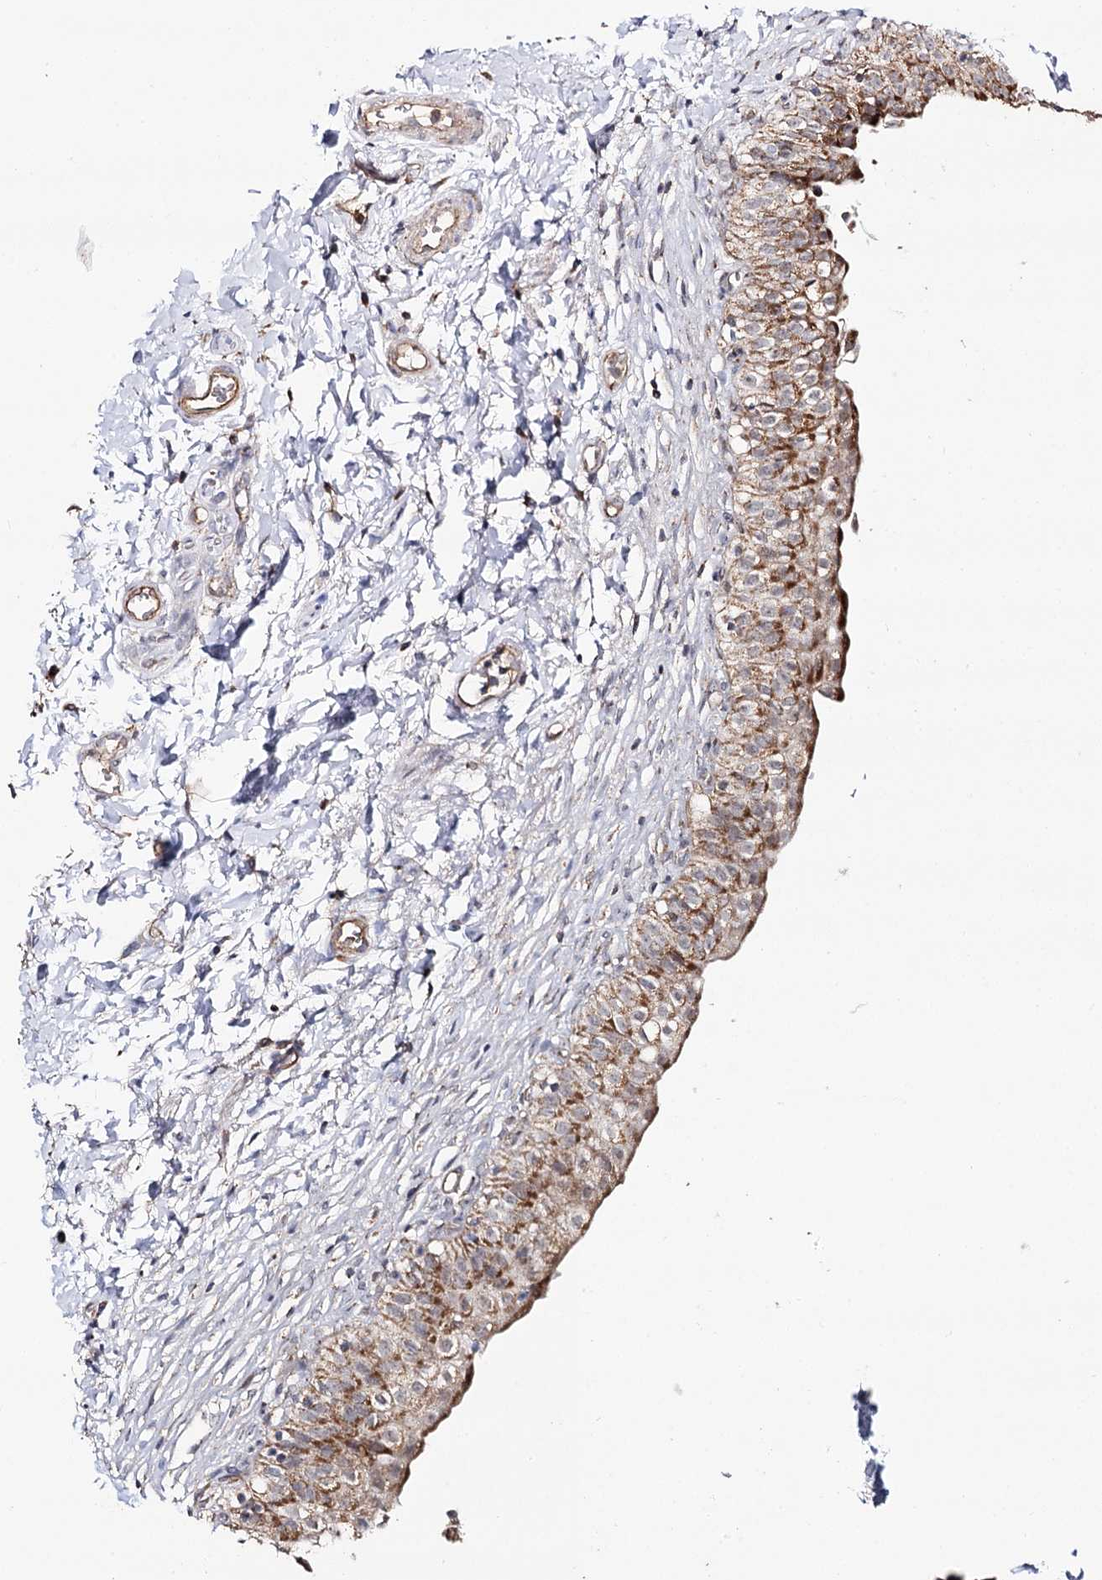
{"staining": {"intensity": "moderate", "quantity": ">75%", "location": "cytoplasmic/membranous"}, "tissue": "urinary bladder", "cell_type": "Urothelial cells", "image_type": "normal", "snomed": [{"axis": "morphology", "description": "Normal tissue, NOS"}, {"axis": "topography", "description": "Urinary bladder"}], "caption": "Urothelial cells show moderate cytoplasmic/membranous positivity in about >75% of cells in benign urinary bladder. Using DAB (brown) and hematoxylin (blue) stains, captured at high magnification using brightfield microscopy.", "gene": "CBR4", "patient": {"sex": "male", "age": 55}}